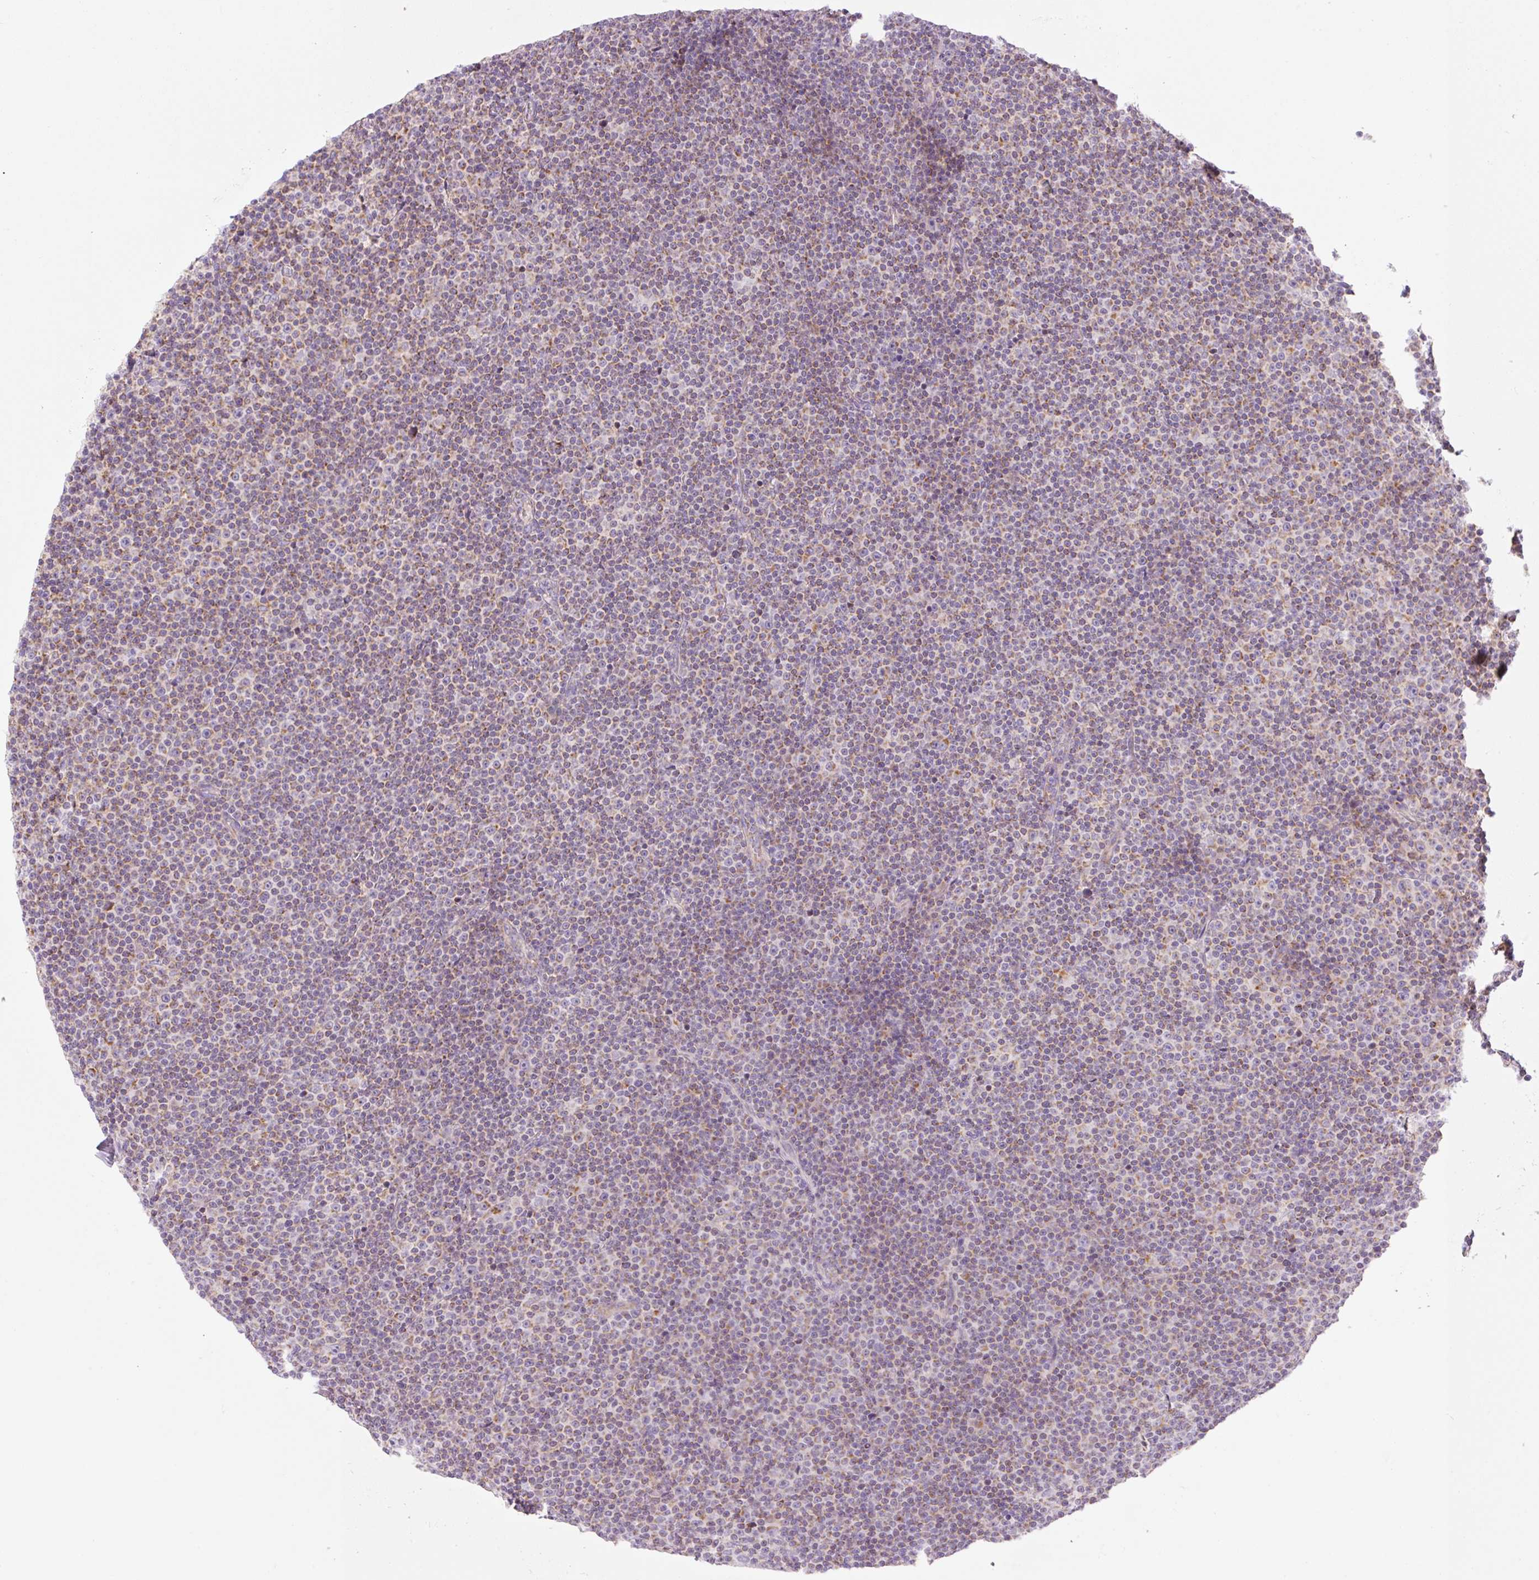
{"staining": {"intensity": "moderate", "quantity": ">75%", "location": "cytoplasmic/membranous"}, "tissue": "lymphoma", "cell_type": "Tumor cells", "image_type": "cancer", "snomed": [{"axis": "morphology", "description": "Malignant lymphoma, non-Hodgkin's type, Low grade"}, {"axis": "topography", "description": "Lymph node"}], "caption": "Immunohistochemistry image of neoplastic tissue: human low-grade malignant lymphoma, non-Hodgkin's type stained using IHC displays medium levels of moderate protein expression localized specifically in the cytoplasmic/membranous of tumor cells, appearing as a cytoplasmic/membranous brown color.", "gene": "FOCAD", "patient": {"sex": "female", "age": 67}}